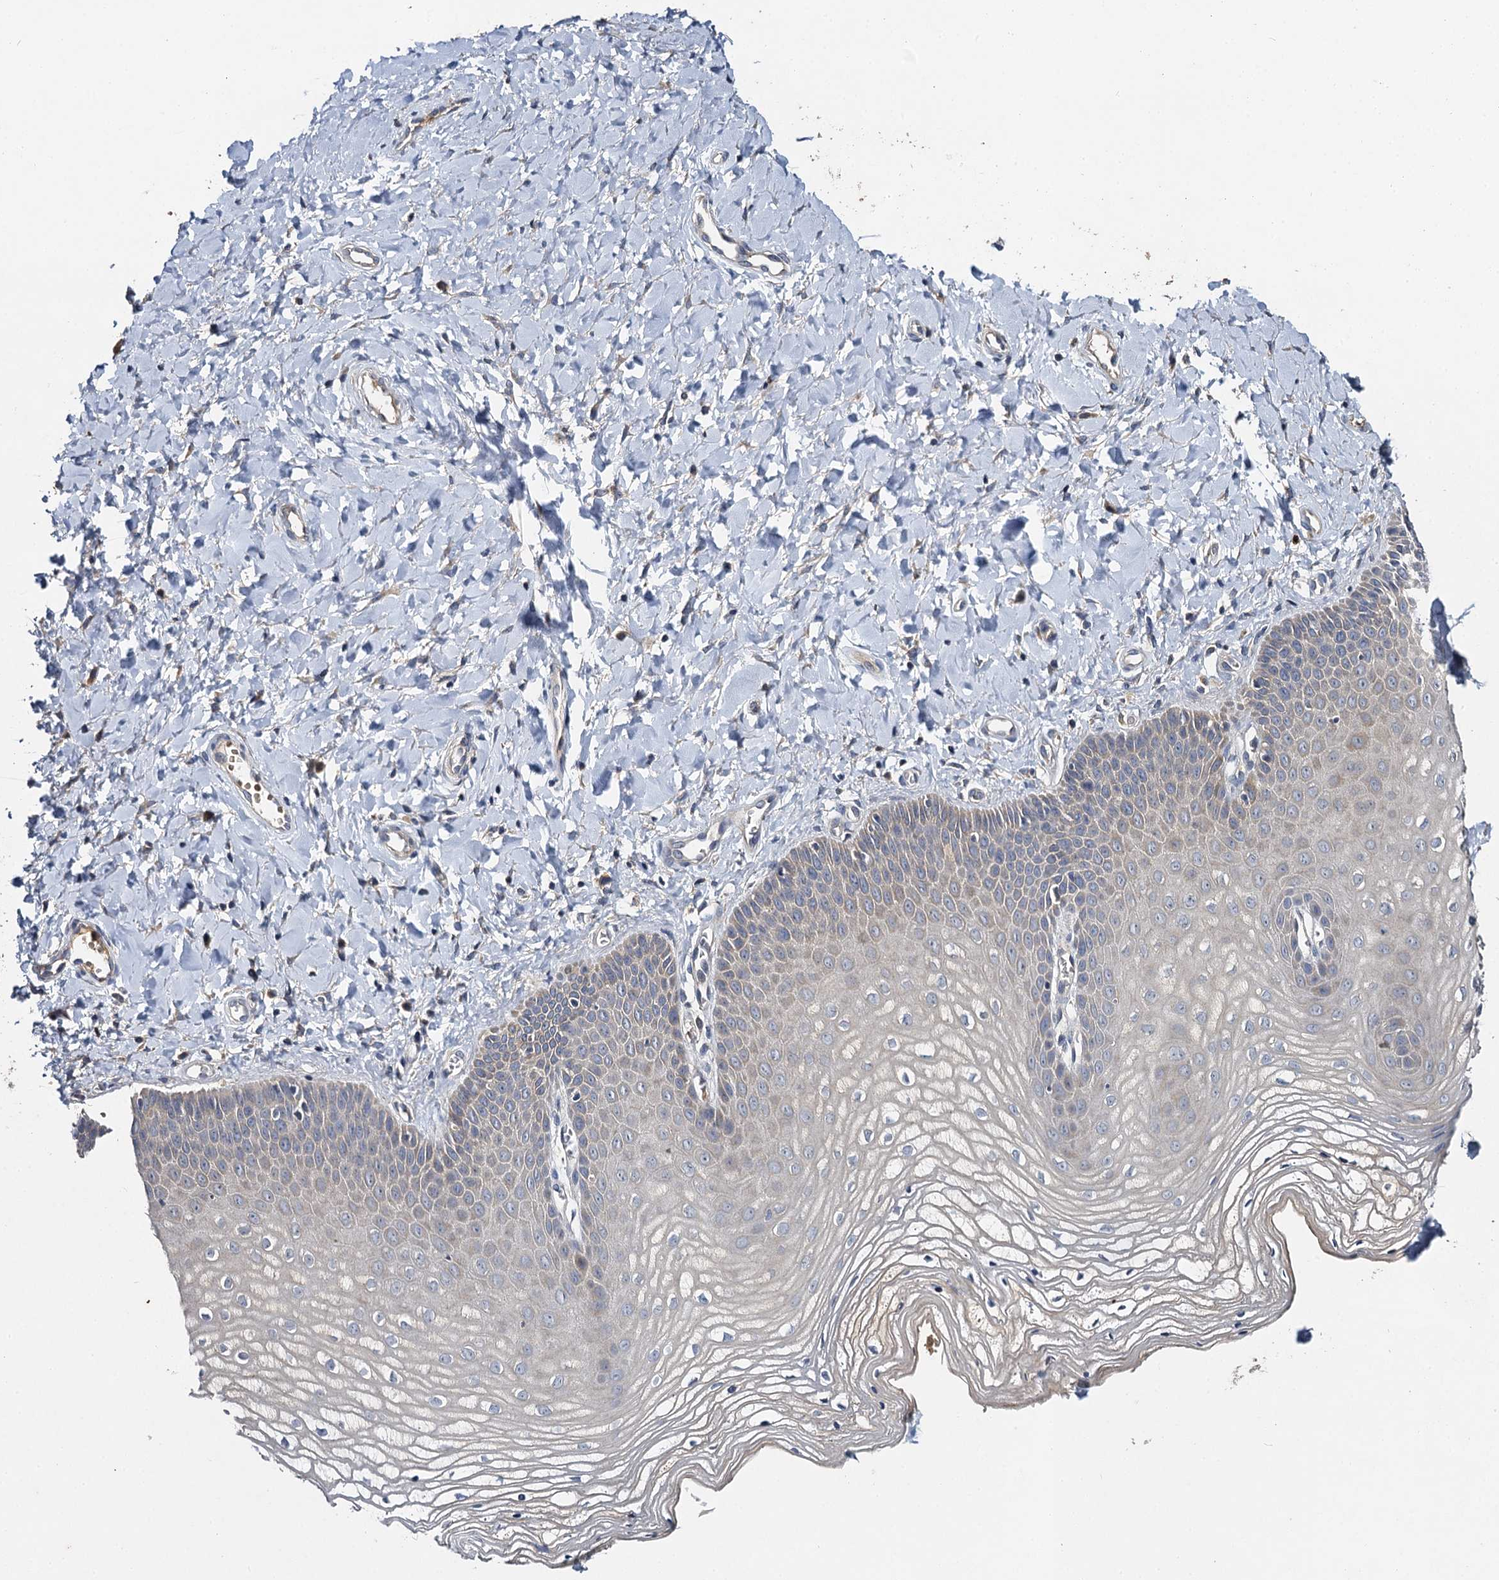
{"staining": {"intensity": "strong", "quantity": "<25%", "location": "cytoplasmic/membranous,nuclear"}, "tissue": "vagina", "cell_type": "Squamous epithelial cells", "image_type": "normal", "snomed": [{"axis": "morphology", "description": "Normal tissue, NOS"}, {"axis": "topography", "description": "Vagina"}, {"axis": "topography", "description": "Cervix"}], "caption": "The micrograph demonstrates immunohistochemical staining of benign vagina. There is strong cytoplasmic/membranous,nuclear expression is present in approximately <25% of squamous epithelial cells. The staining was performed using DAB (3,3'-diaminobenzidine) to visualize the protein expression in brown, while the nuclei were stained in blue with hematoxylin (Magnification: 20x).", "gene": "SLC11A2", "patient": {"sex": "female", "age": 40}}